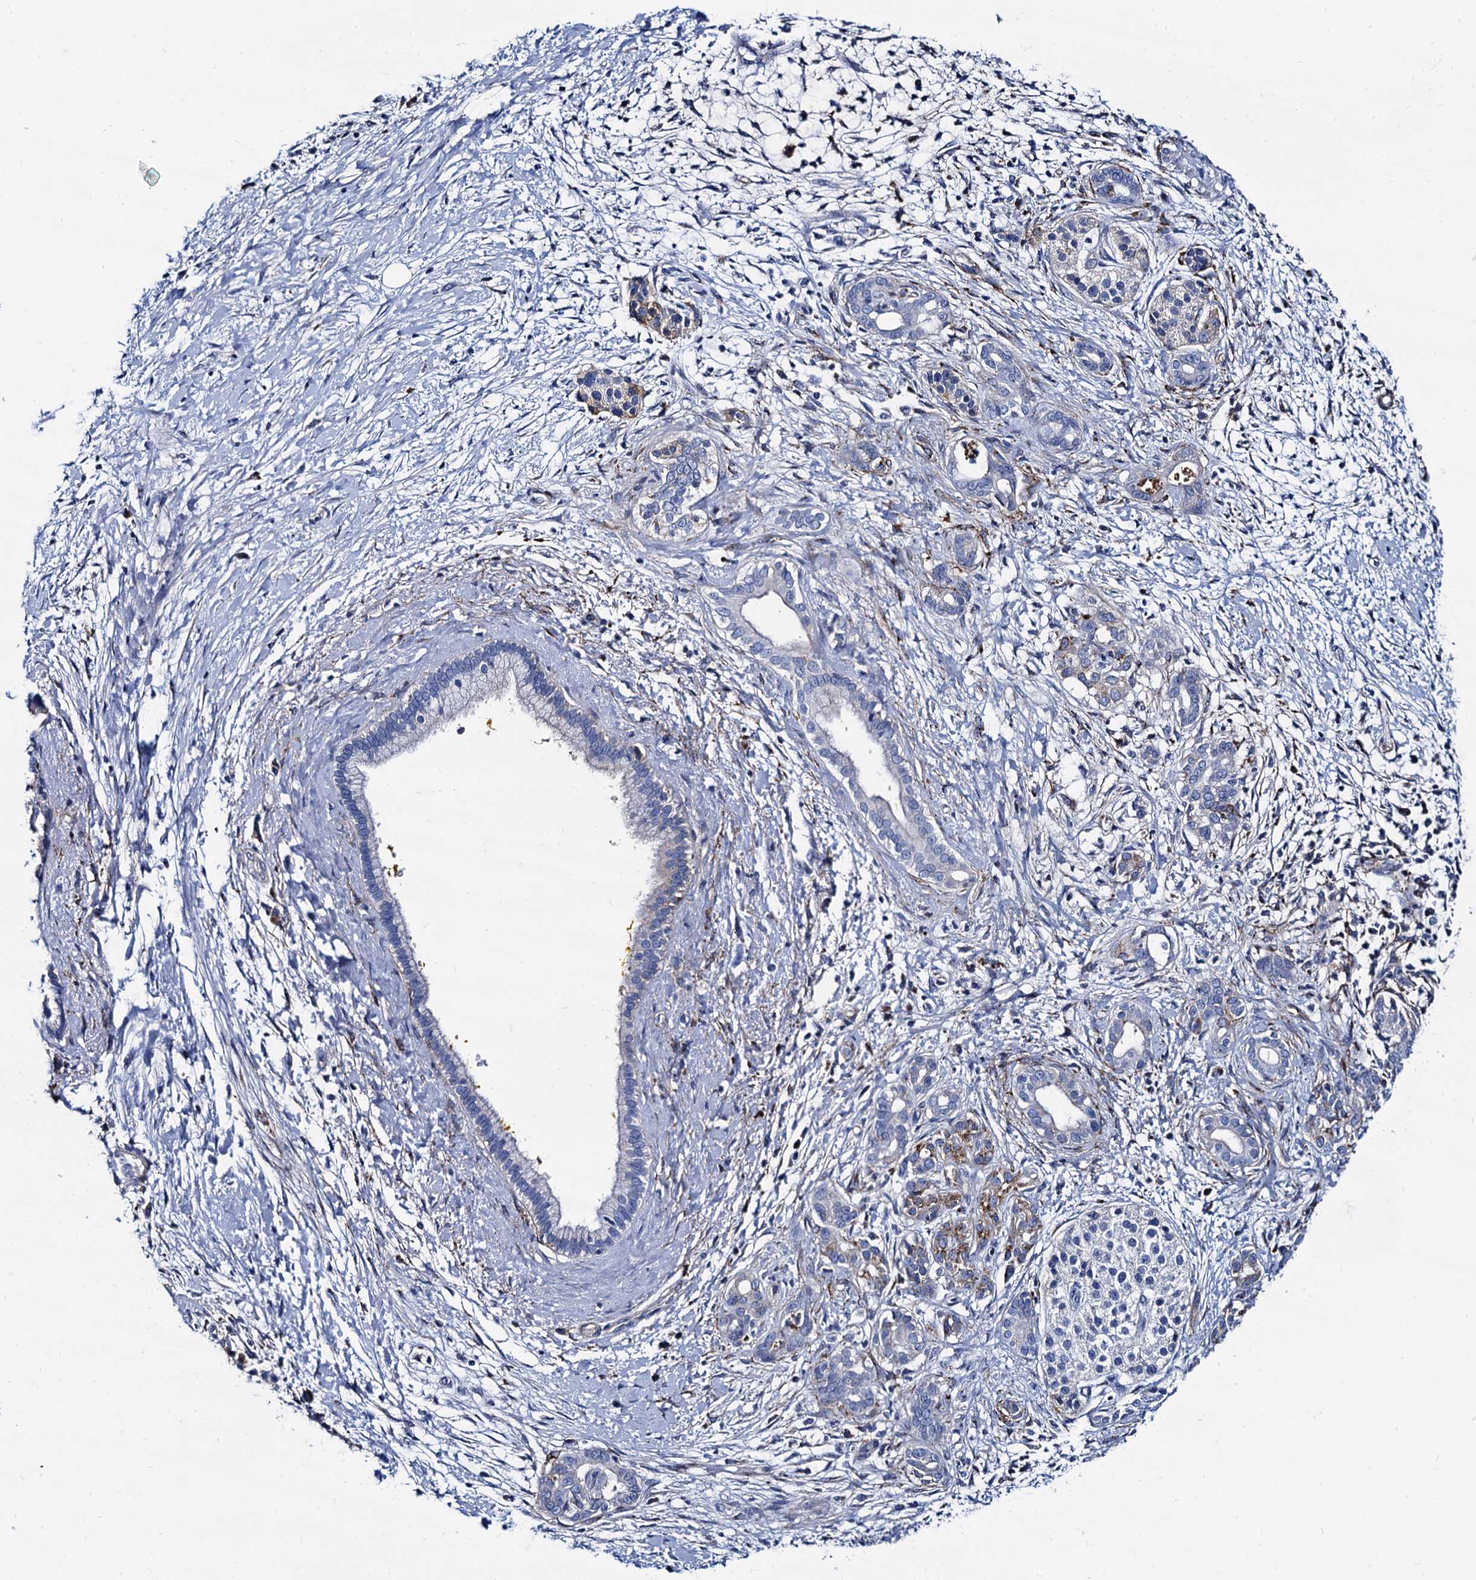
{"staining": {"intensity": "negative", "quantity": "none", "location": "none"}, "tissue": "pancreatic cancer", "cell_type": "Tumor cells", "image_type": "cancer", "snomed": [{"axis": "morphology", "description": "Adenocarcinoma, NOS"}, {"axis": "topography", "description": "Pancreas"}], "caption": "An immunohistochemistry photomicrograph of pancreatic cancer is shown. There is no staining in tumor cells of pancreatic cancer.", "gene": "APOD", "patient": {"sex": "male", "age": 58}}